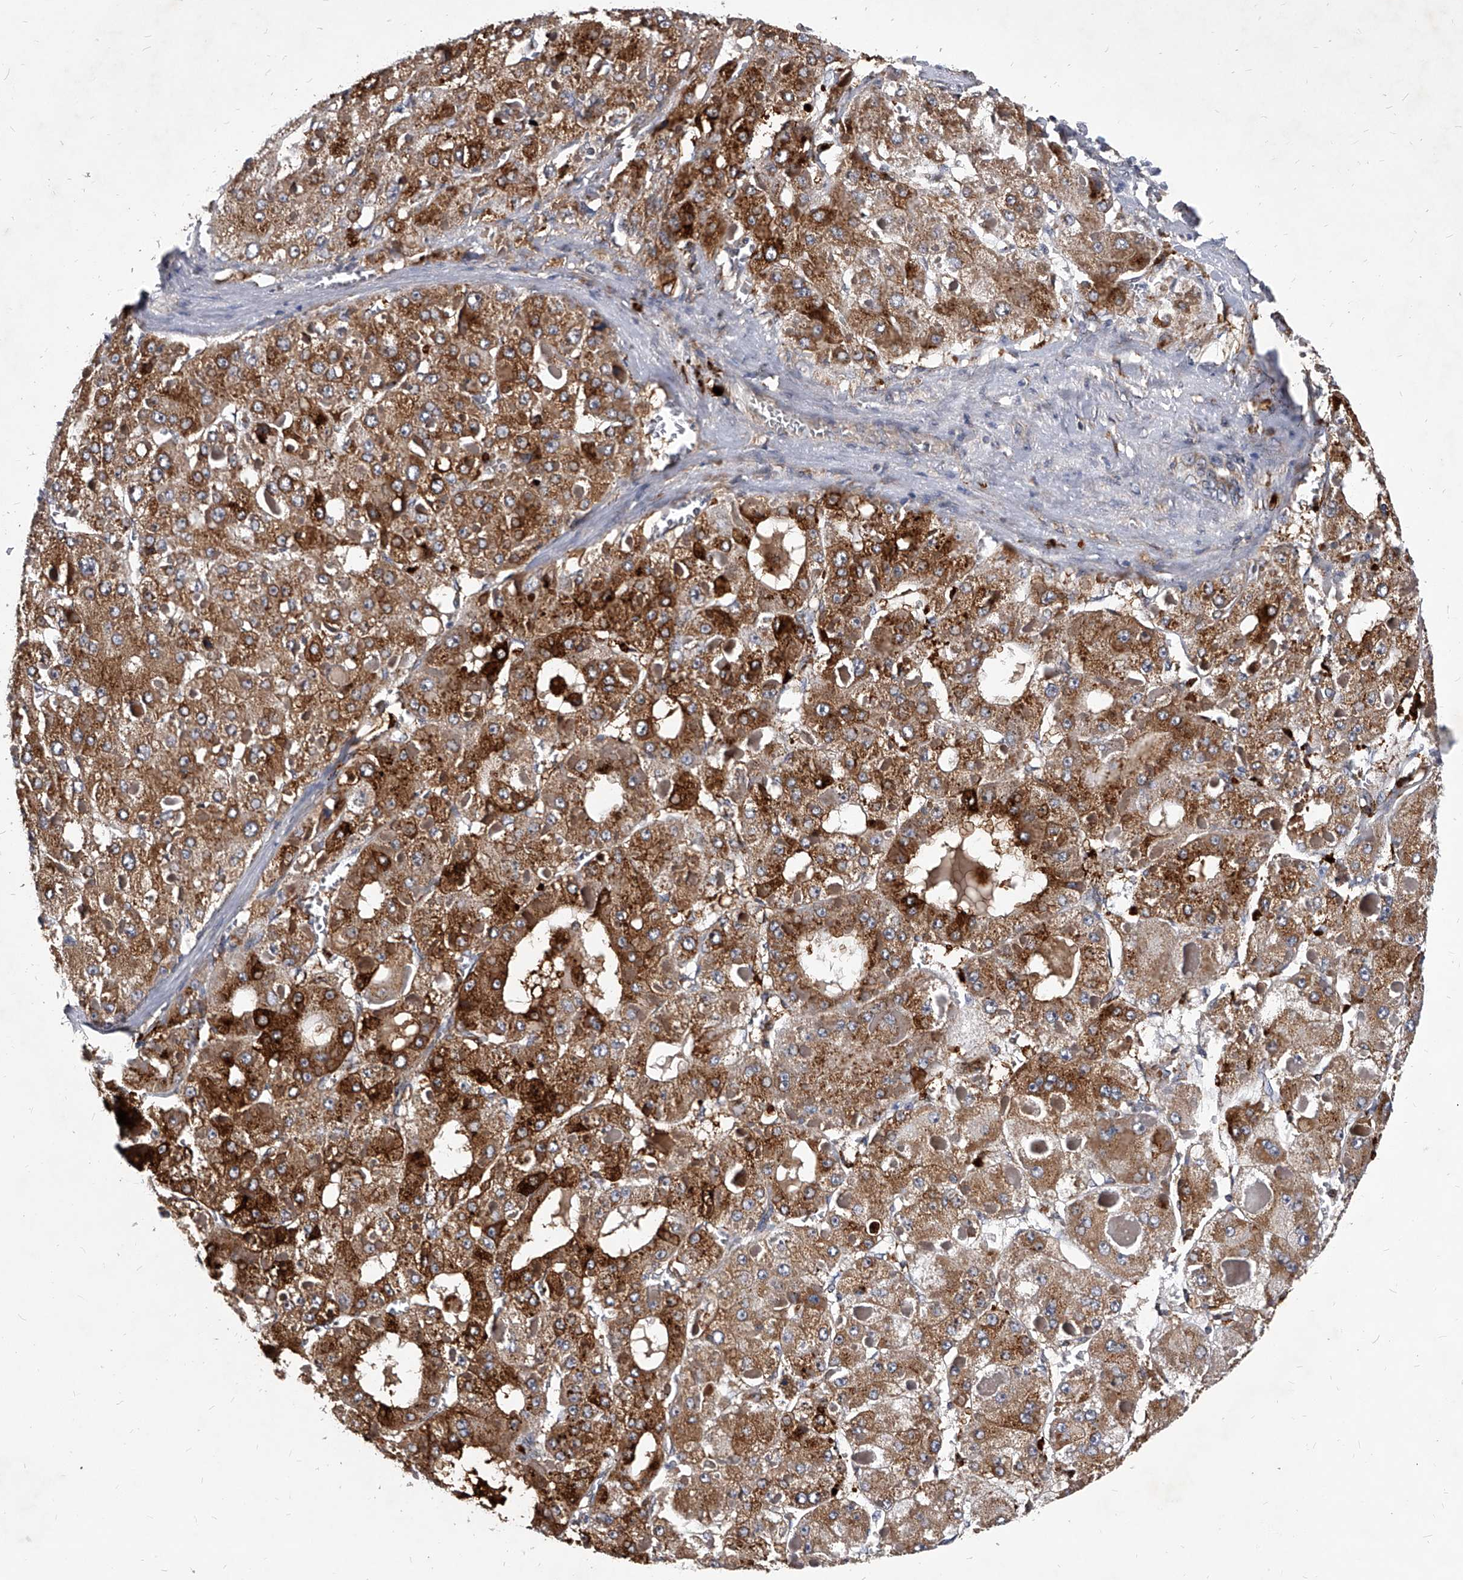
{"staining": {"intensity": "moderate", "quantity": ">75%", "location": "cytoplasmic/membranous"}, "tissue": "liver cancer", "cell_type": "Tumor cells", "image_type": "cancer", "snomed": [{"axis": "morphology", "description": "Carcinoma, Hepatocellular, NOS"}, {"axis": "topography", "description": "Liver"}], "caption": "Human hepatocellular carcinoma (liver) stained for a protein (brown) shows moderate cytoplasmic/membranous positive expression in approximately >75% of tumor cells.", "gene": "SOBP", "patient": {"sex": "female", "age": 73}}